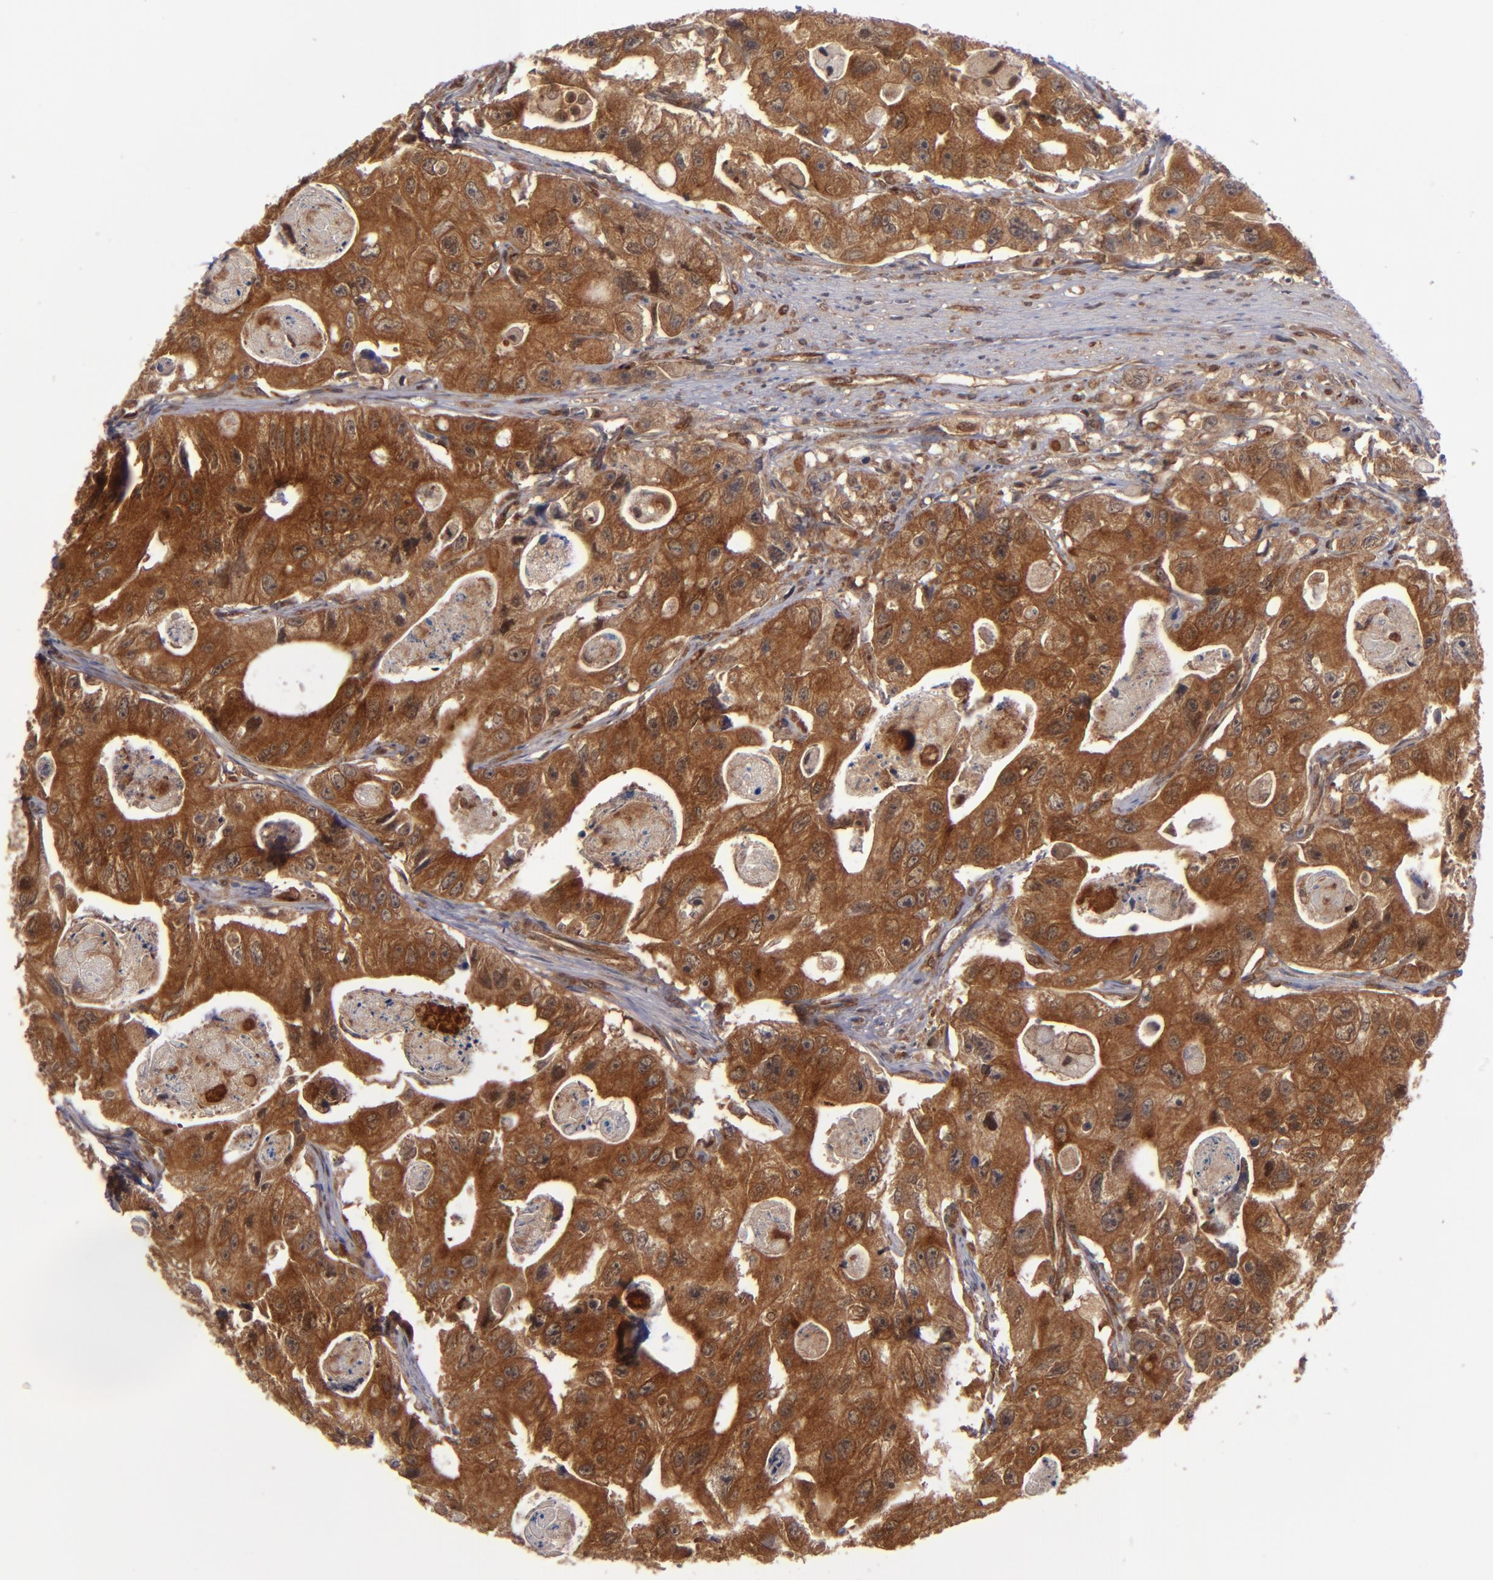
{"staining": {"intensity": "strong", "quantity": ">75%", "location": "cytoplasmic/membranous"}, "tissue": "colorectal cancer", "cell_type": "Tumor cells", "image_type": "cancer", "snomed": [{"axis": "morphology", "description": "Adenocarcinoma, NOS"}, {"axis": "topography", "description": "Colon"}], "caption": "This photomicrograph reveals colorectal cancer (adenocarcinoma) stained with immunohistochemistry to label a protein in brown. The cytoplasmic/membranous of tumor cells show strong positivity for the protein. Nuclei are counter-stained blue.", "gene": "BDKRB1", "patient": {"sex": "female", "age": 46}}